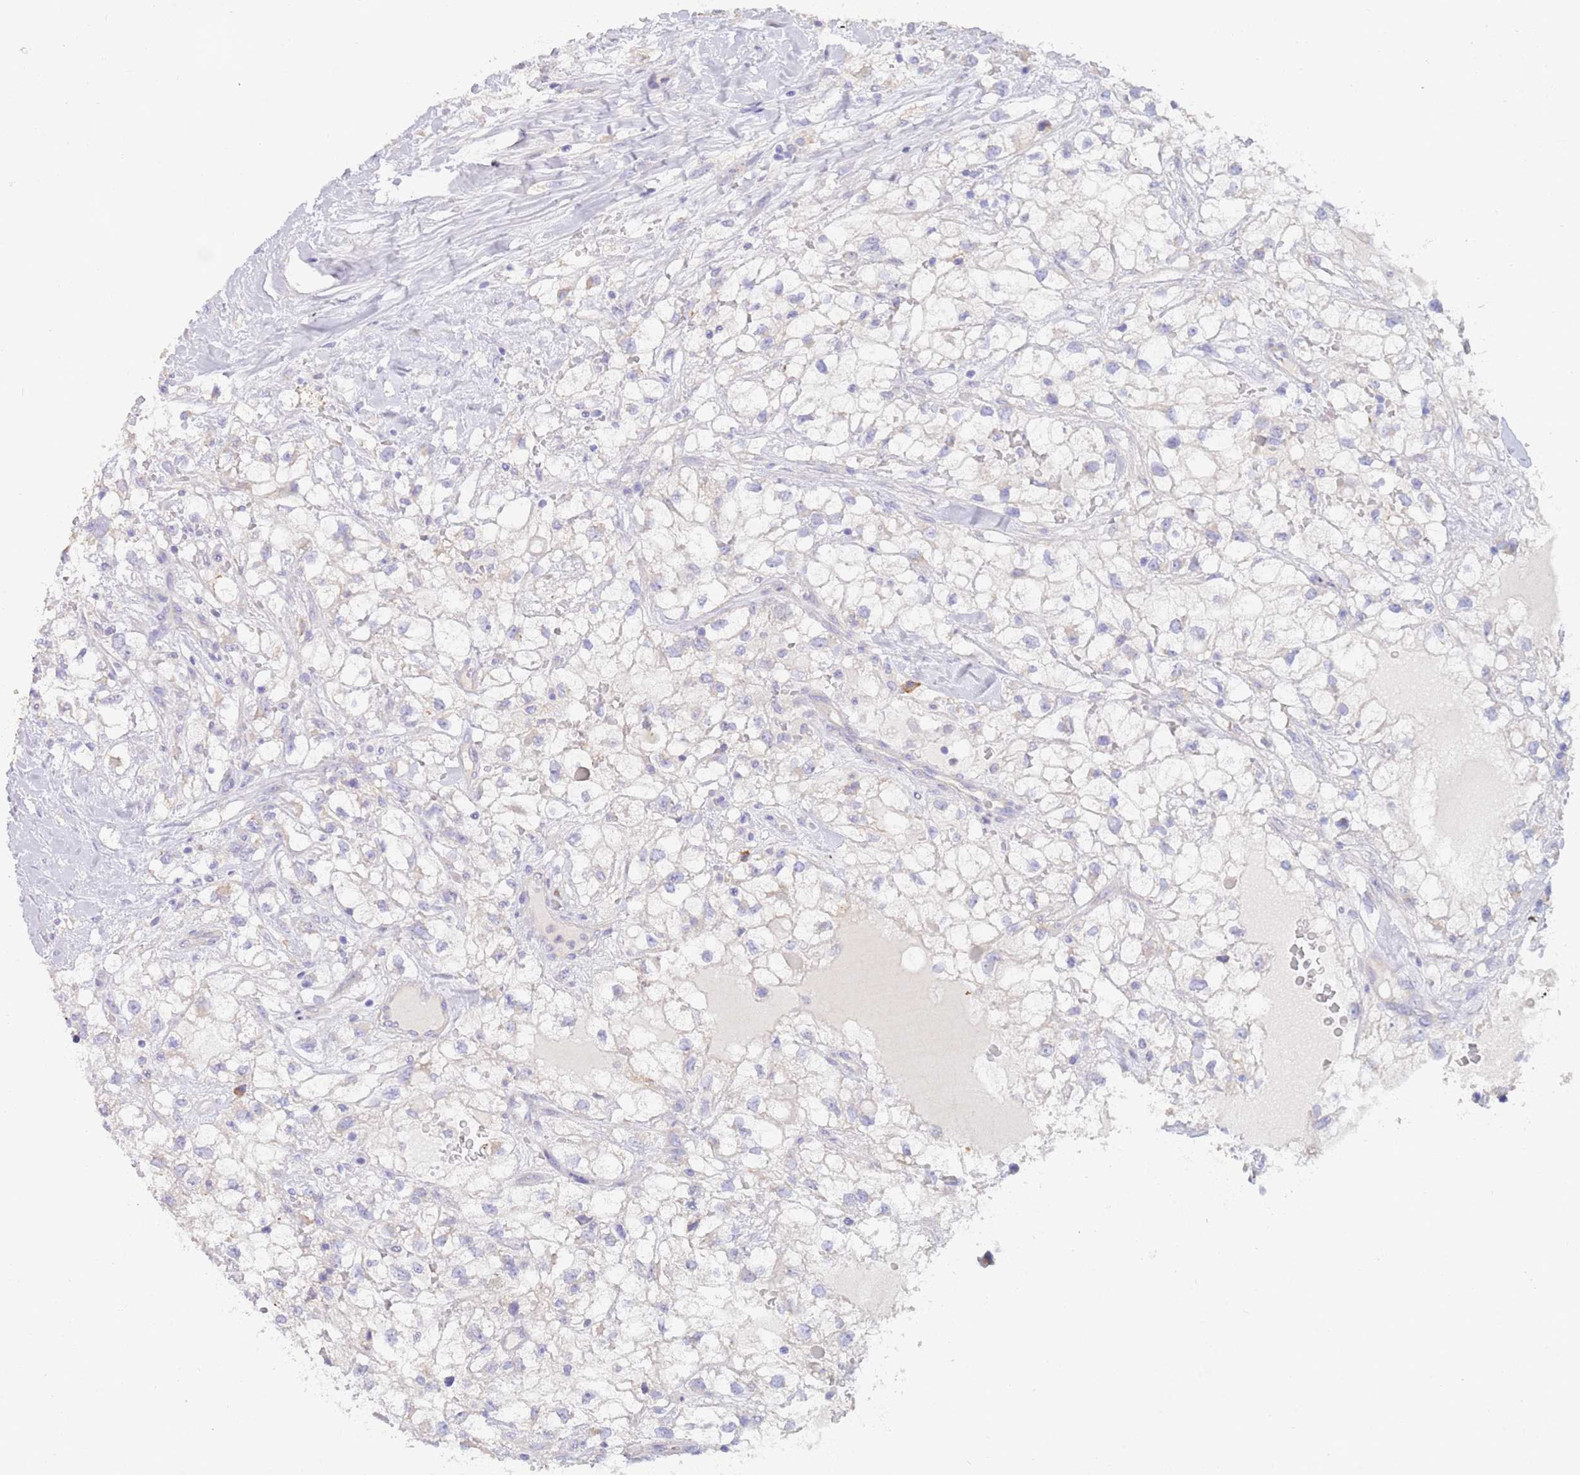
{"staining": {"intensity": "negative", "quantity": "none", "location": "none"}, "tissue": "renal cancer", "cell_type": "Tumor cells", "image_type": "cancer", "snomed": [{"axis": "morphology", "description": "Adenocarcinoma, NOS"}, {"axis": "topography", "description": "Kidney"}], "caption": "High power microscopy histopathology image of an immunohistochemistry (IHC) image of renal cancer (adenocarcinoma), revealing no significant expression in tumor cells. (DAB immunohistochemistry visualized using brightfield microscopy, high magnification).", "gene": "CCDC149", "patient": {"sex": "male", "age": 59}}